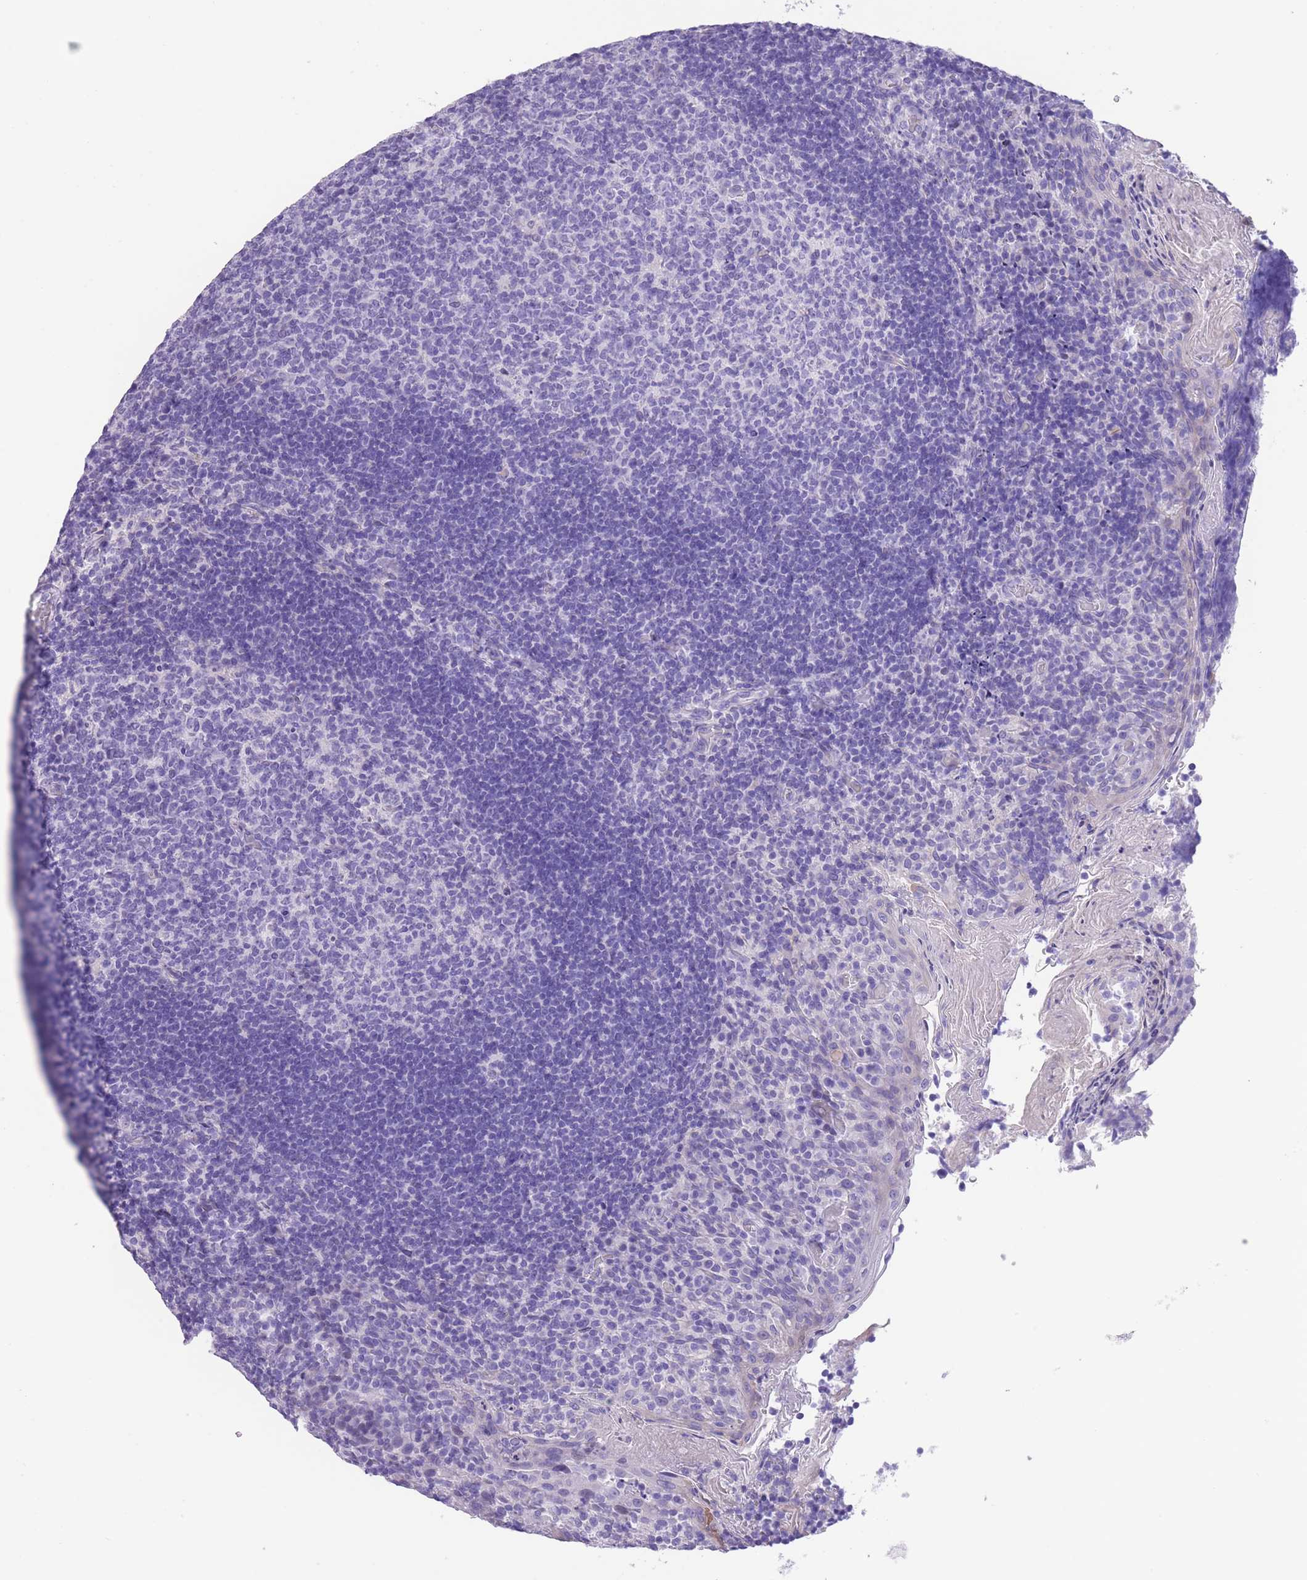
{"staining": {"intensity": "negative", "quantity": "none", "location": "none"}, "tissue": "tonsil", "cell_type": "Germinal center cells", "image_type": "normal", "snomed": [{"axis": "morphology", "description": "Normal tissue, NOS"}, {"axis": "topography", "description": "Tonsil"}], "caption": "IHC of unremarkable human tonsil shows no staining in germinal center cells. The staining was performed using DAB to visualize the protein expression in brown, while the nuclei were stained in blue with hematoxylin (Magnification: 20x).", "gene": "RAI2", "patient": {"sex": "female", "age": 10}}